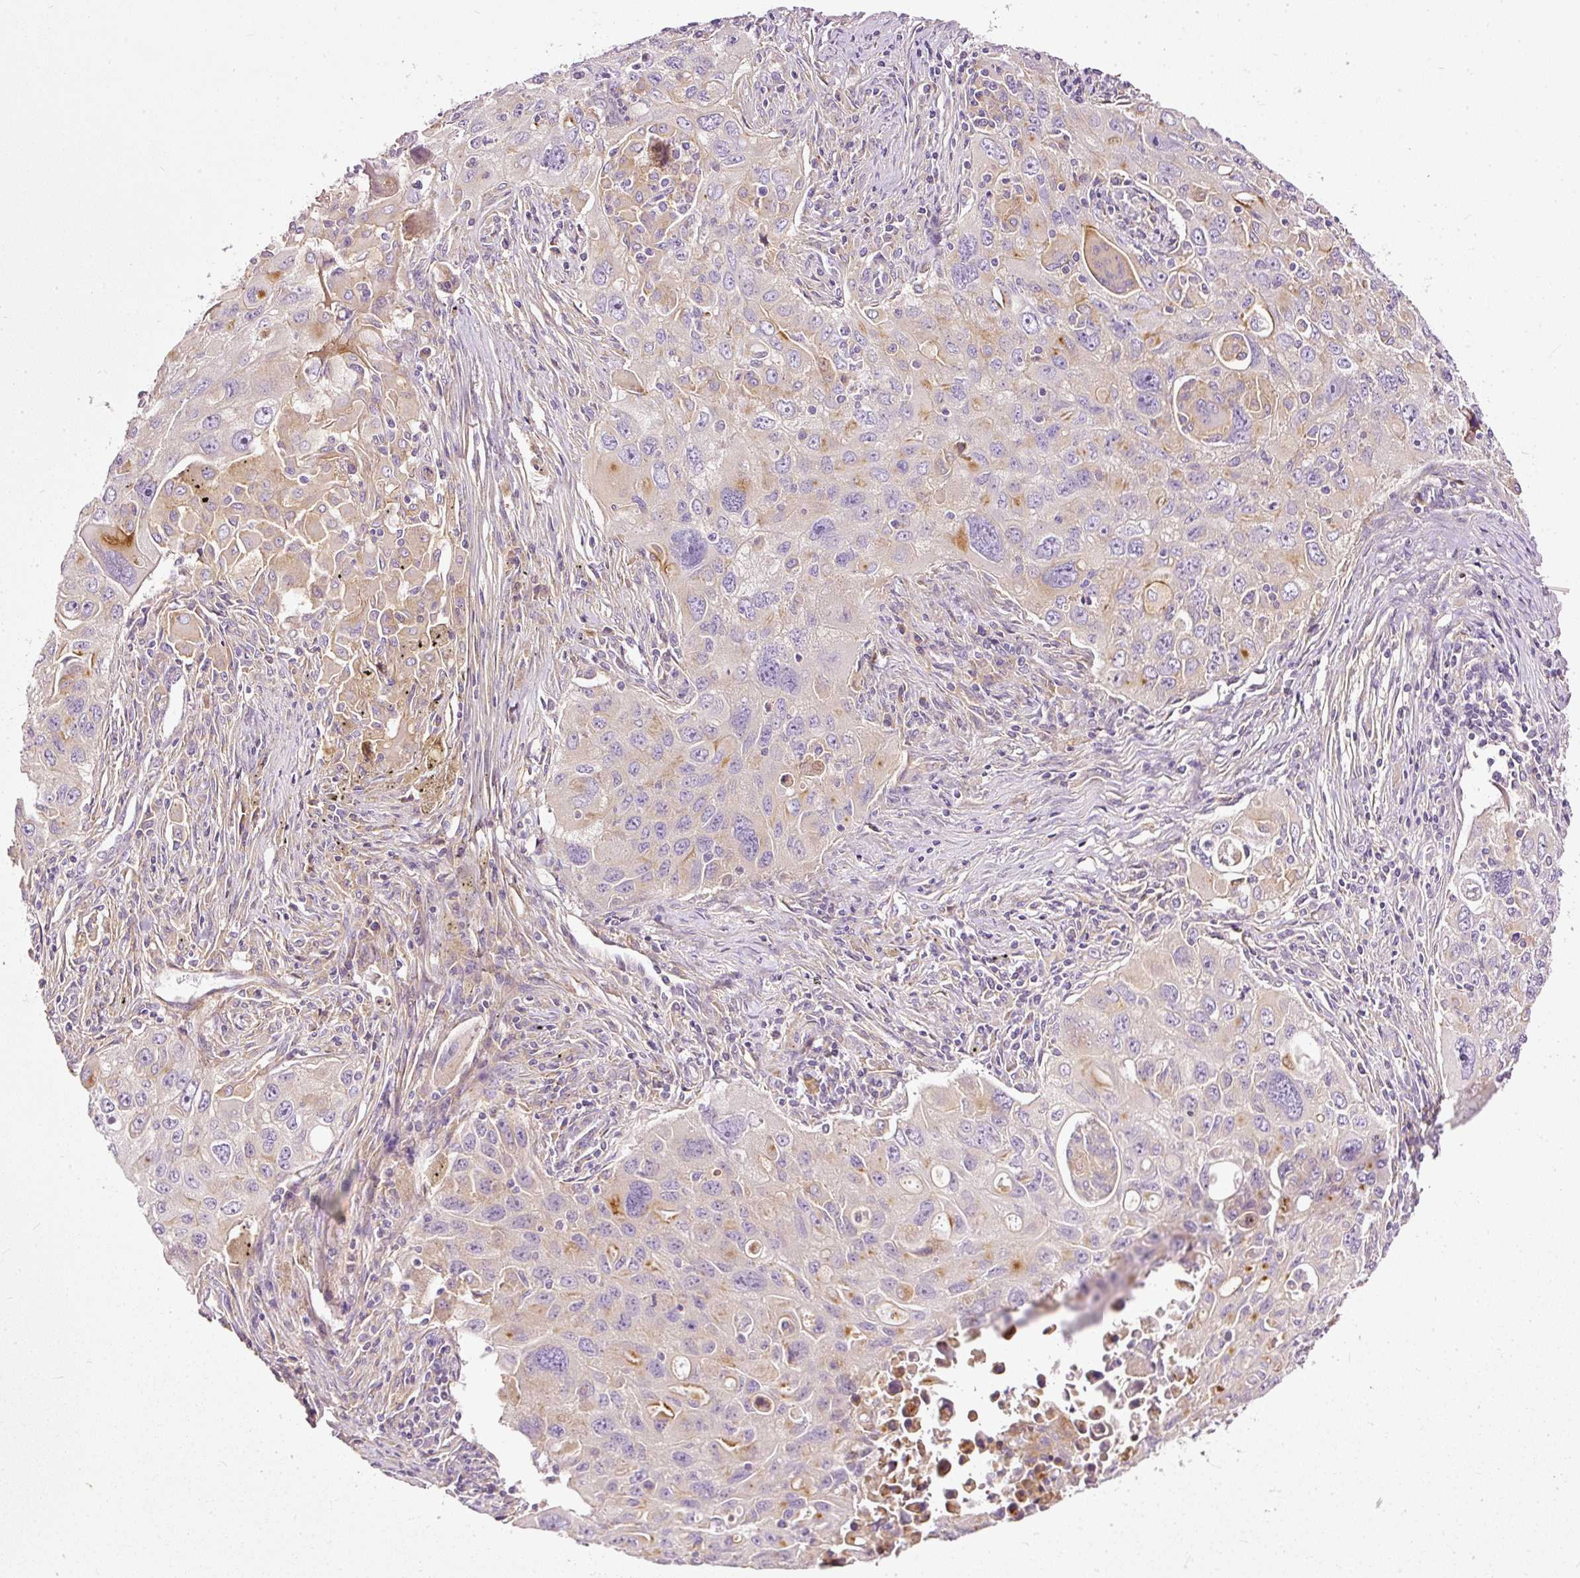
{"staining": {"intensity": "moderate", "quantity": "<25%", "location": "cytoplasmic/membranous"}, "tissue": "lung cancer", "cell_type": "Tumor cells", "image_type": "cancer", "snomed": [{"axis": "morphology", "description": "Adenocarcinoma, NOS"}, {"axis": "morphology", "description": "Adenocarcinoma, metastatic, NOS"}, {"axis": "topography", "description": "Lymph node"}, {"axis": "topography", "description": "Lung"}], "caption": "This is a photomicrograph of immunohistochemistry (IHC) staining of metastatic adenocarcinoma (lung), which shows moderate expression in the cytoplasmic/membranous of tumor cells.", "gene": "PAQR9", "patient": {"sex": "female", "age": 42}}